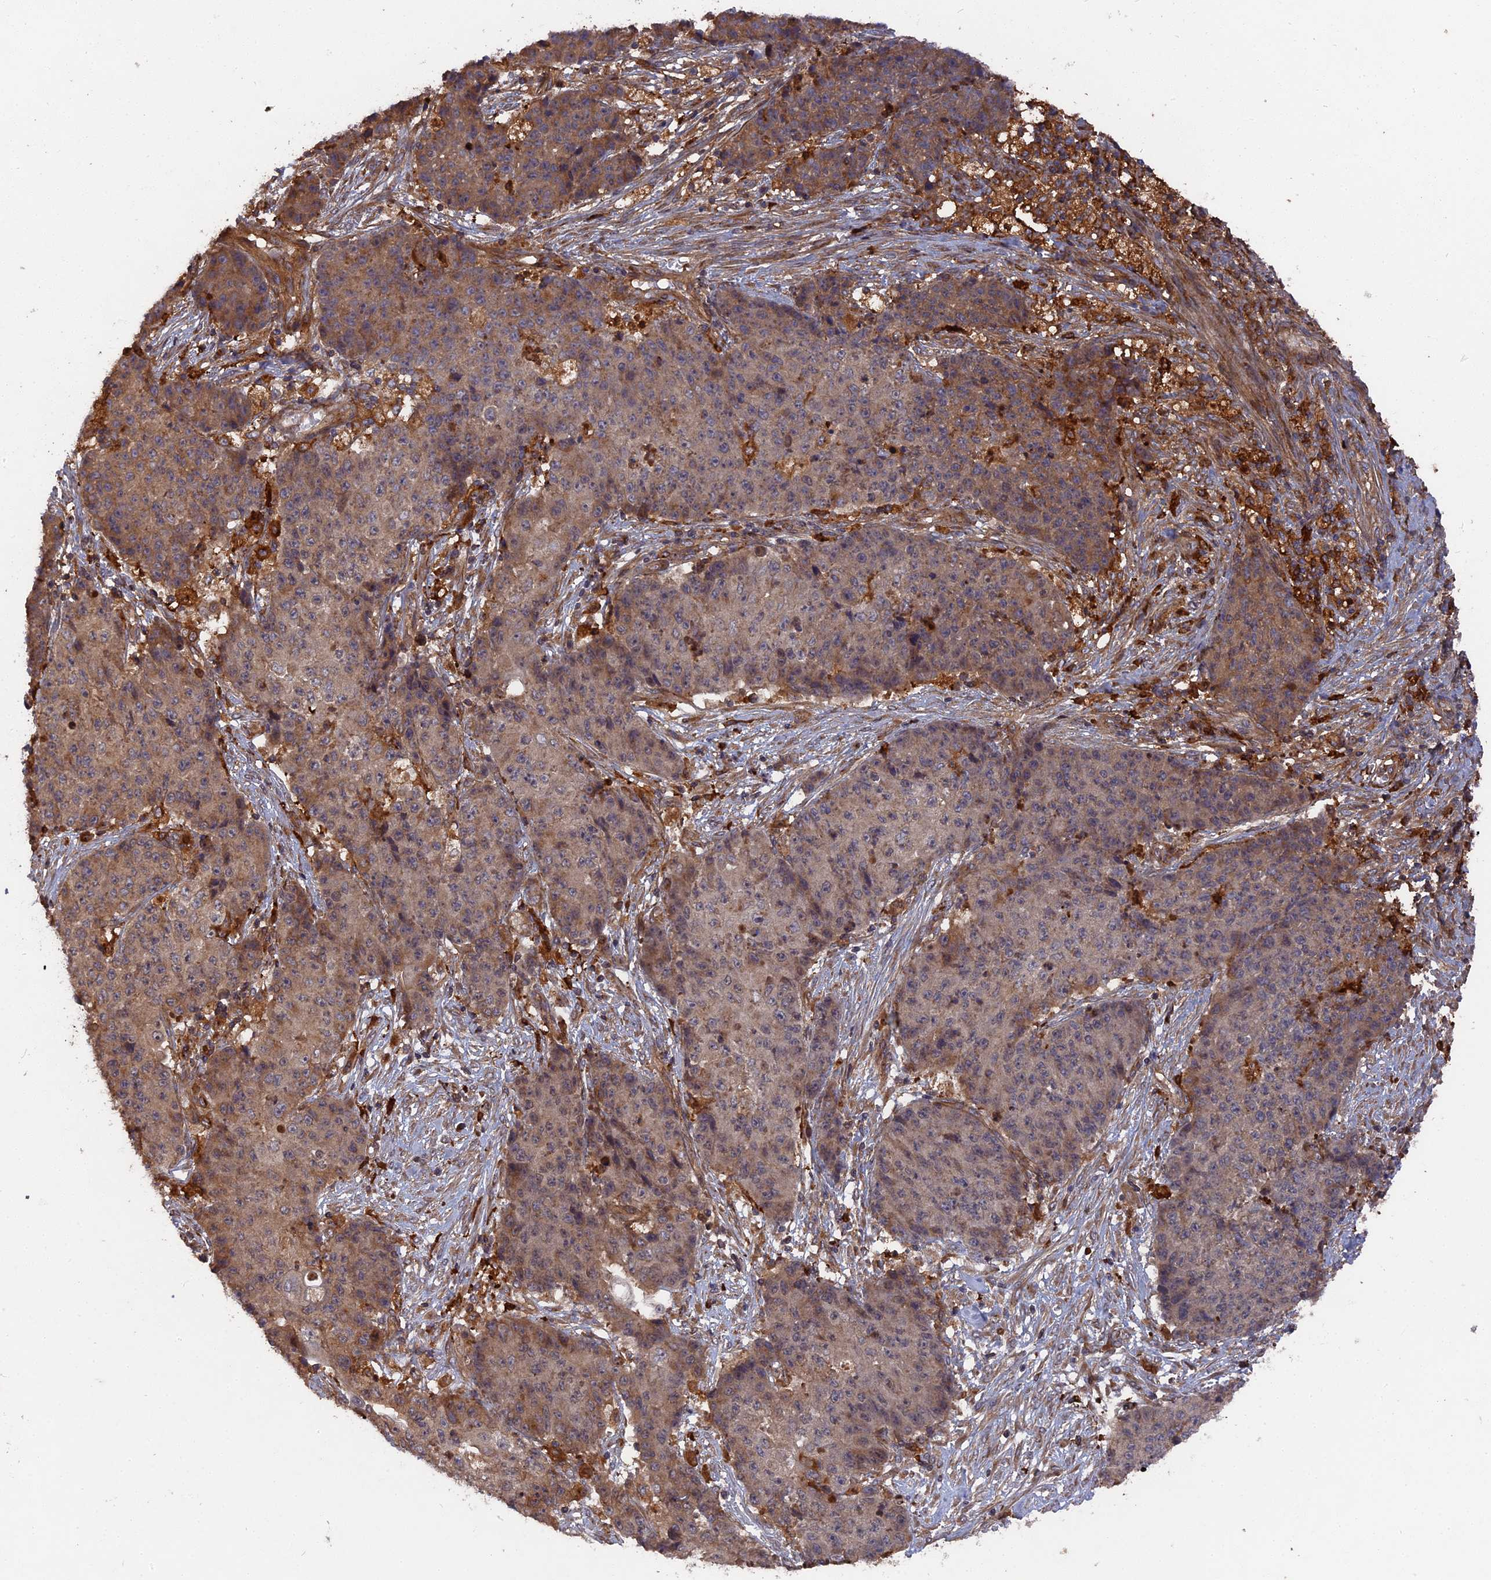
{"staining": {"intensity": "moderate", "quantity": "25%-75%", "location": "cytoplasmic/membranous"}, "tissue": "ovarian cancer", "cell_type": "Tumor cells", "image_type": "cancer", "snomed": [{"axis": "morphology", "description": "Carcinoma, endometroid"}, {"axis": "topography", "description": "Ovary"}], "caption": "The immunohistochemical stain highlights moderate cytoplasmic/membranous expression in tumor cells of ovarian cancer (endometroid carcinoma) tissue.", "gene": "DEF8", "patient": {"sex": "female", "age": 42}}